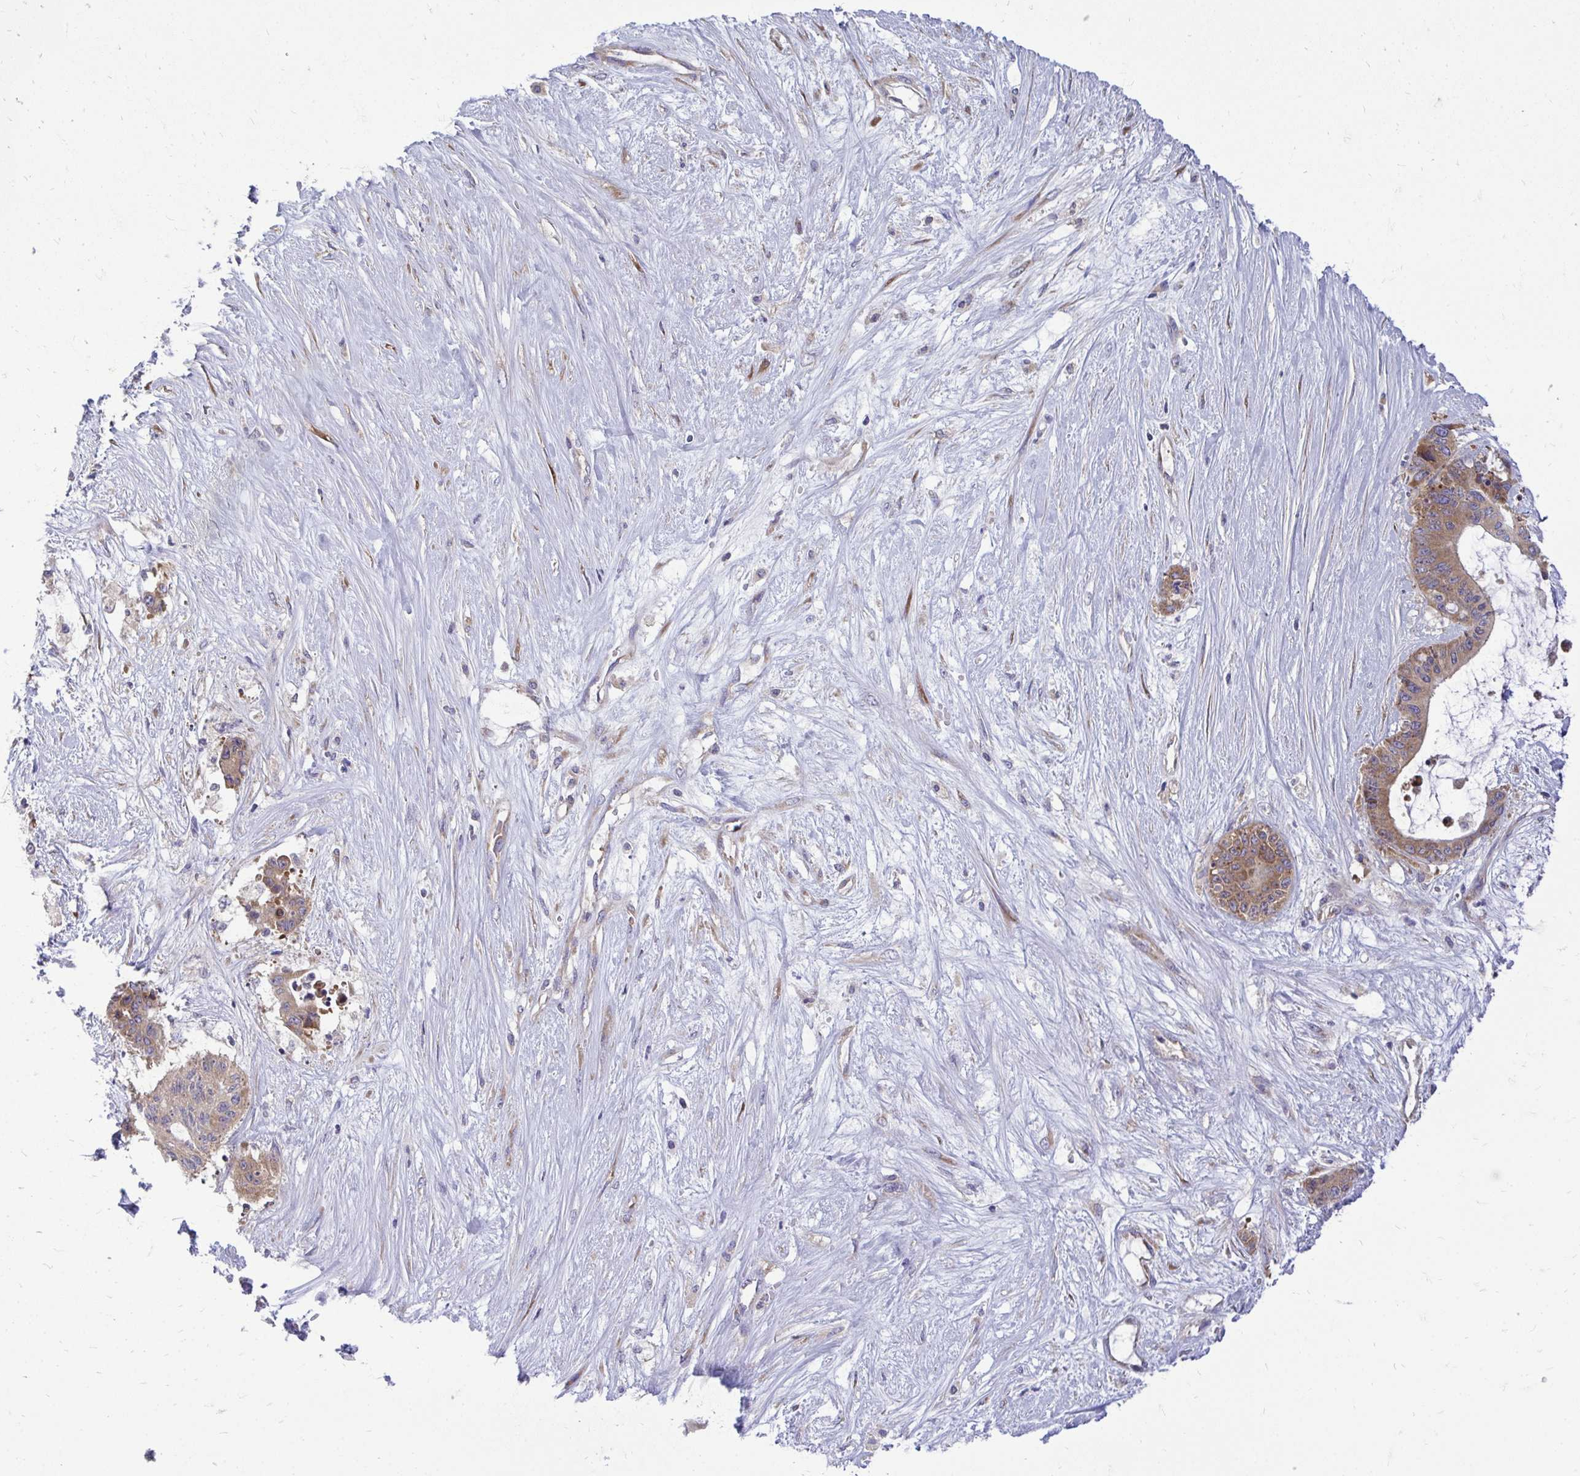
{"staining": {"intensity": "moderate", "quantity": ">75%", "location": "cytoplasmic/membranous"}, "tissue": "liver cancer", "cell_type": "Tumor cells", "image_type": "cancer", "snomed": [{"axis": "morphology", "description": "Normal tissue, NOS"}, {"axis": "morphology", "description": "Cholangiocarcinoma"}, {"axis": "topography", "description": "Liver"}, {"axis": "topography", "description": "Peripheral nerve tissue"}], "caption": "IHC (DAB) staining of liver cancer reveals moderate cytoplasmic/membranous protein positivity in approximately >75% of tumor cells.", "gene": "RPLP2", "patient": {"sex": "female", "age": 73}}